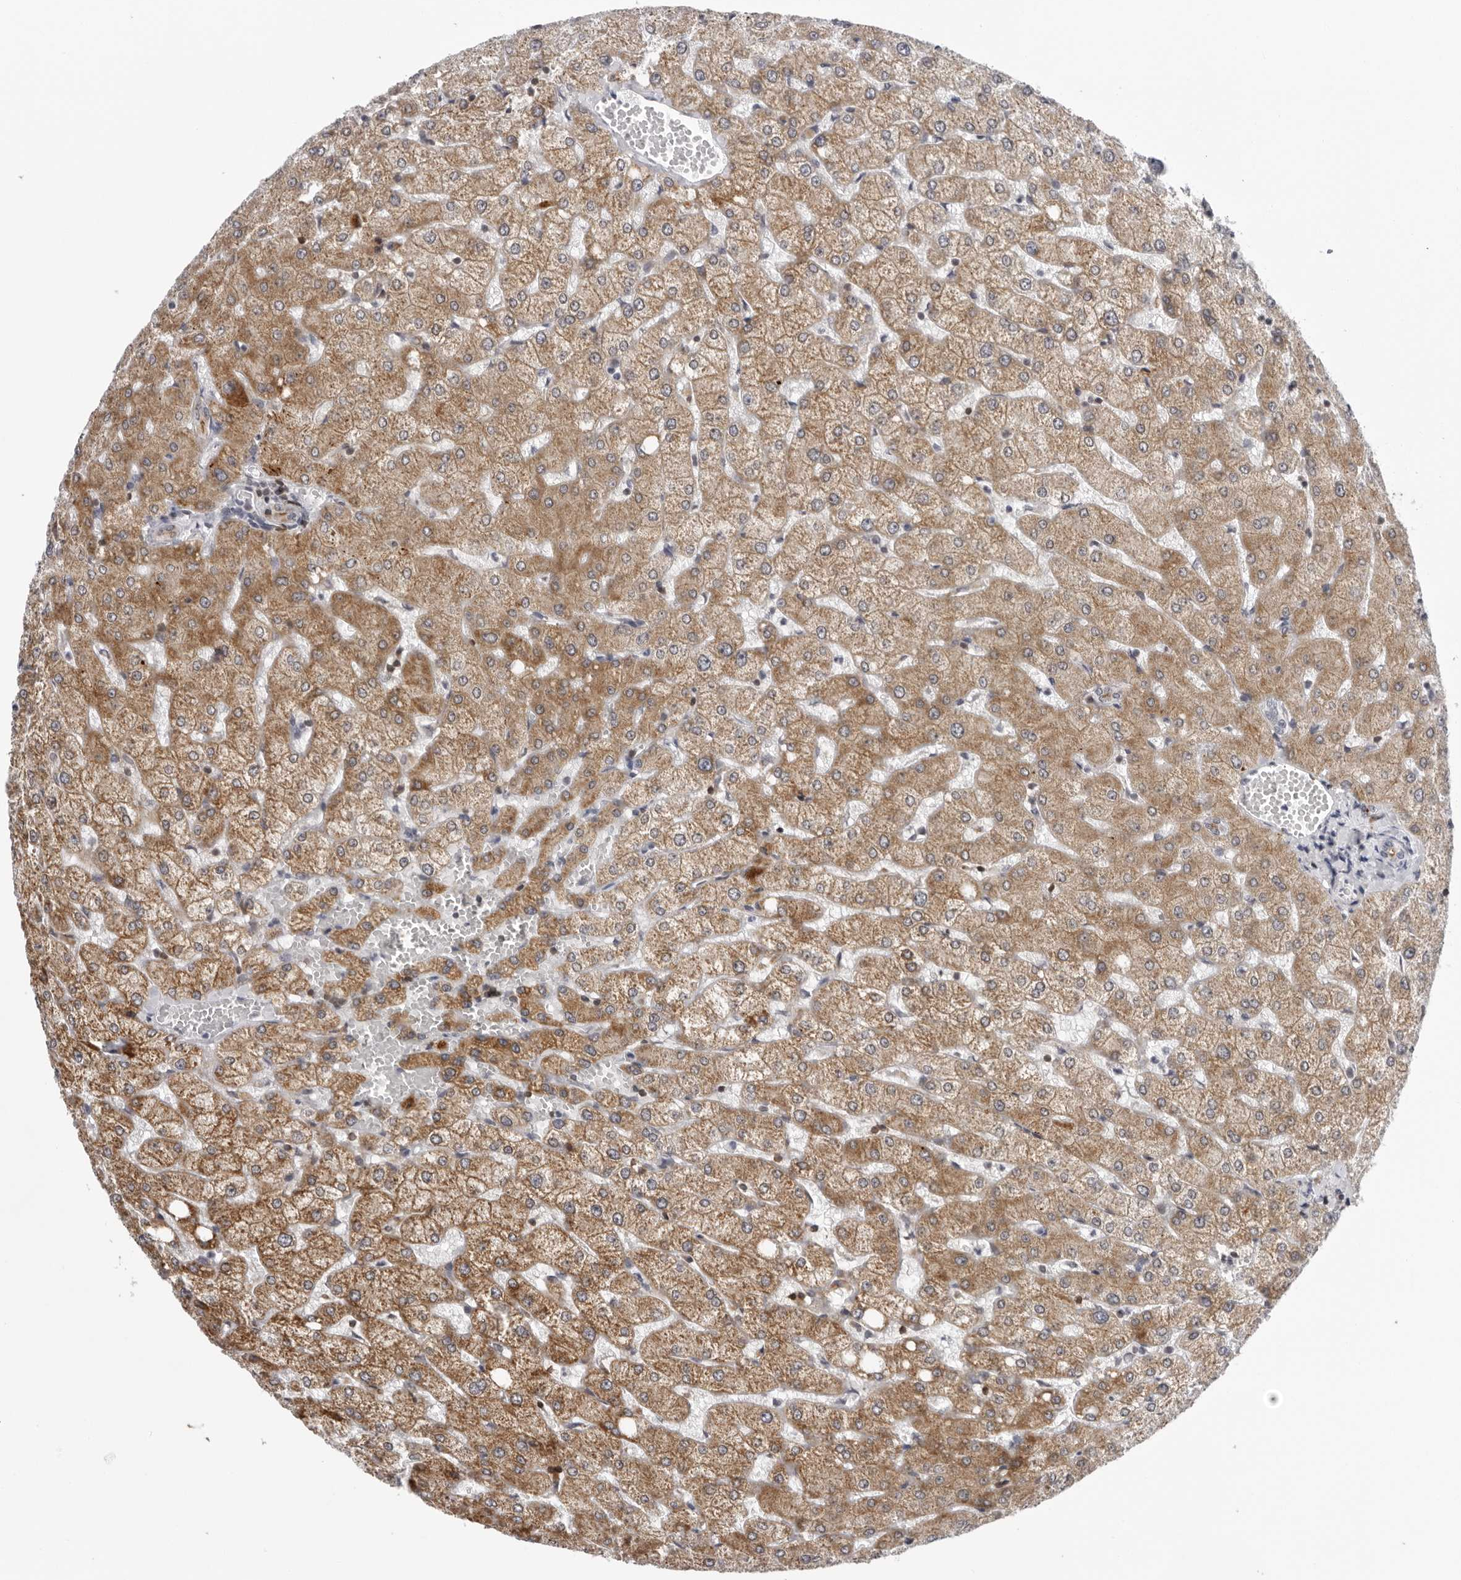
{"staining": {"intensity": "weak", "quantity": "25%-75%", "location": "cytoplasmic/membranous"}, "tissue": "liver", "cell_type": "Cholangiocytes", "image_type": "normal", "snomed": [{"axis": "morphology", "description": "Normal tissue, NOS"}, {"axis": "topography", "description": "Liver"}], "caption": "A brown stain labels weak cytoplasmic/membranous expression of a protein in cholangiocytes of benign liver. Nuclei are stained in blue.", "gene": "CPT2", "patient": {"sex": "female", "age": 54}}